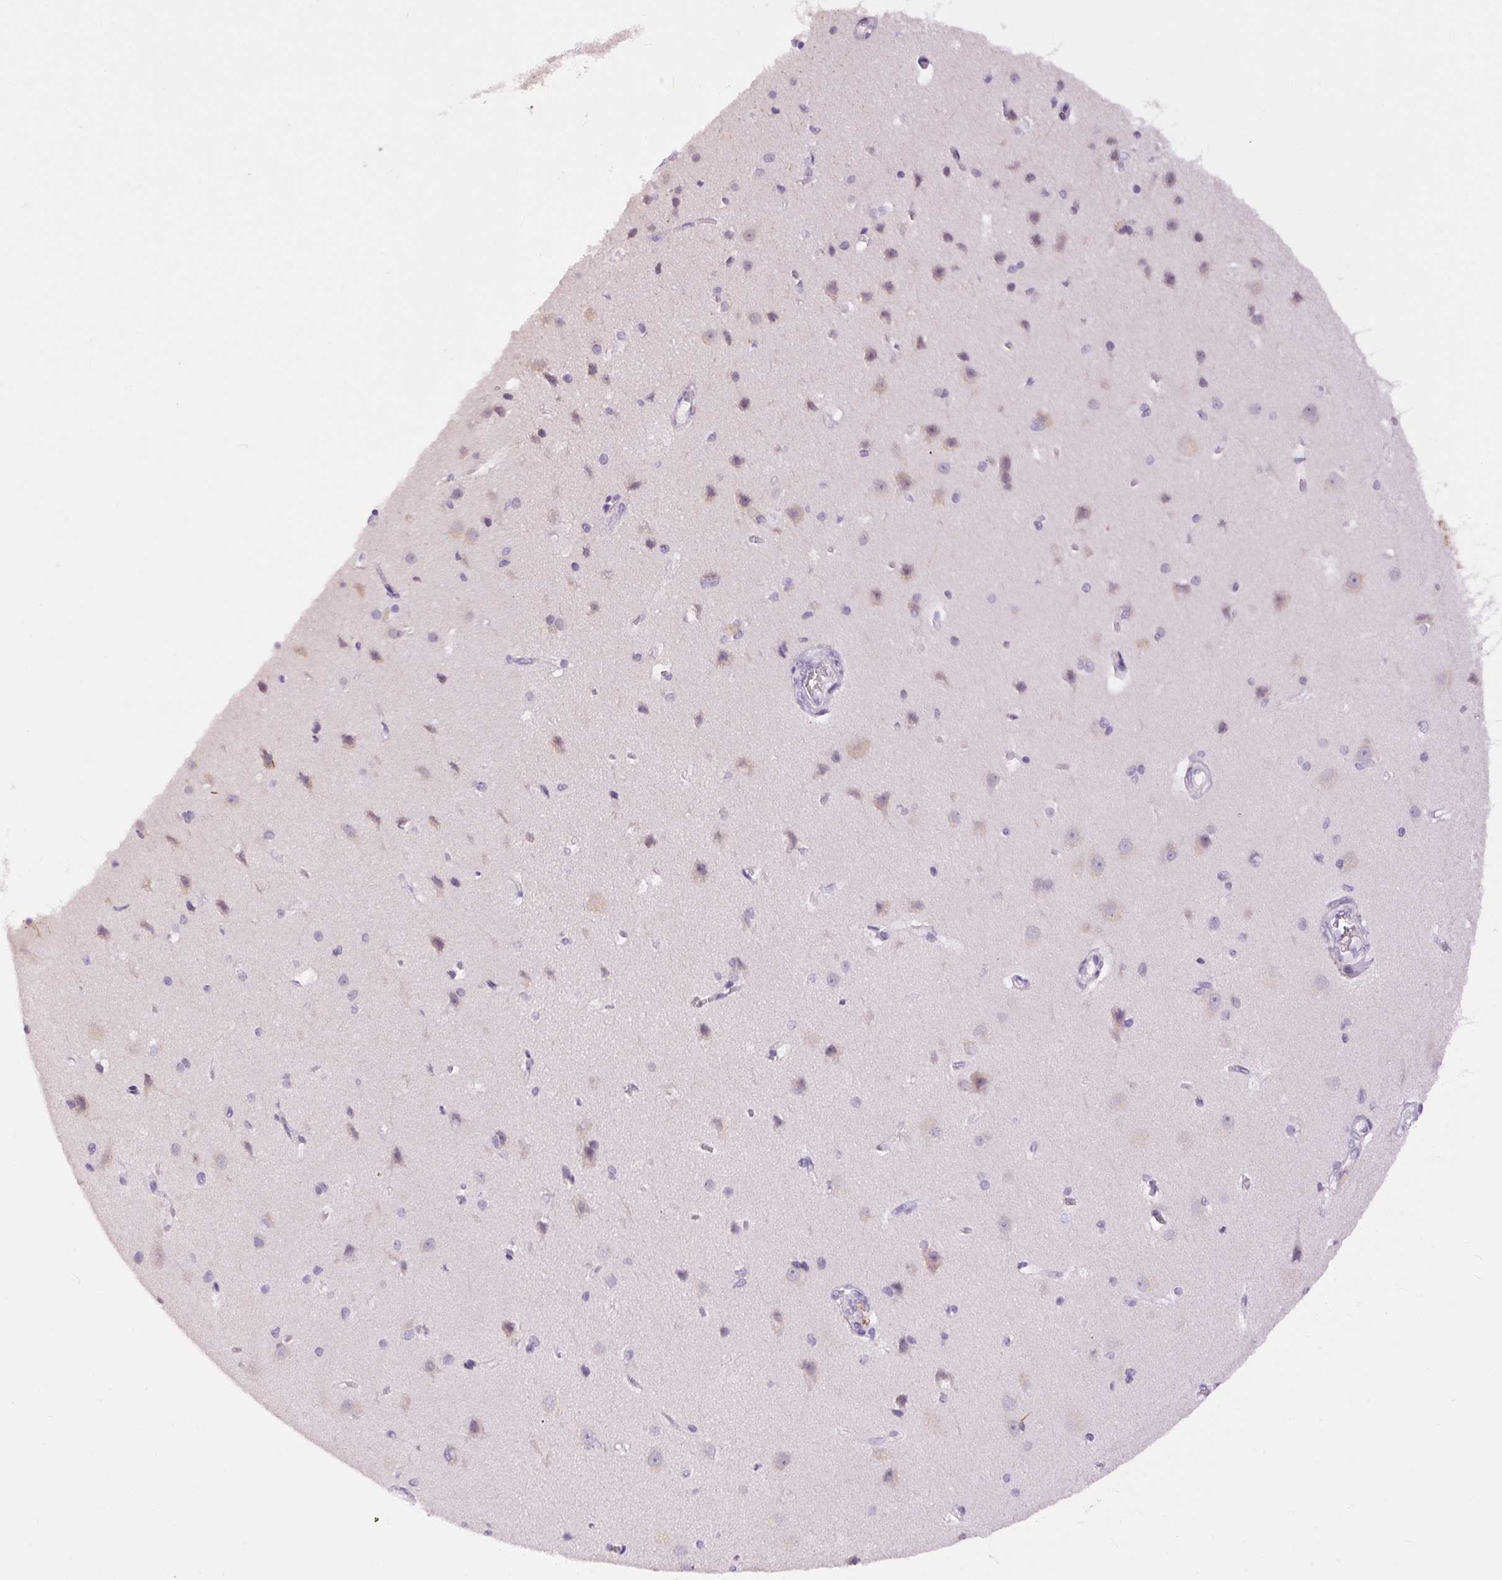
{"staining": {"intensity": "weak", "quantity": "<25%", "location": "cytoplasmic/membranous"}, "tissue": "cerebral cortex", "cell_type": "Endothelial cells", "image_type": "normal", "snomed": [{"axis": "morphology", "description": "Normal tissue, NOS"}, {"axis": "topography", "description": "Cerebral cortex"}], "caption": "Immunohistochemistry (IHC) photomicrograph of normal cerebral cortex stained for a protein (brown), which reveals no expression in endothelial cells. The staining was performed using DAB to visualize the protein expression in brown, while the nuclei were stained in blue with hematoxylin (Magnification: 20x).", "gene": "PNLIPRP3", "patient": {"sex": "male", "age": 37}}